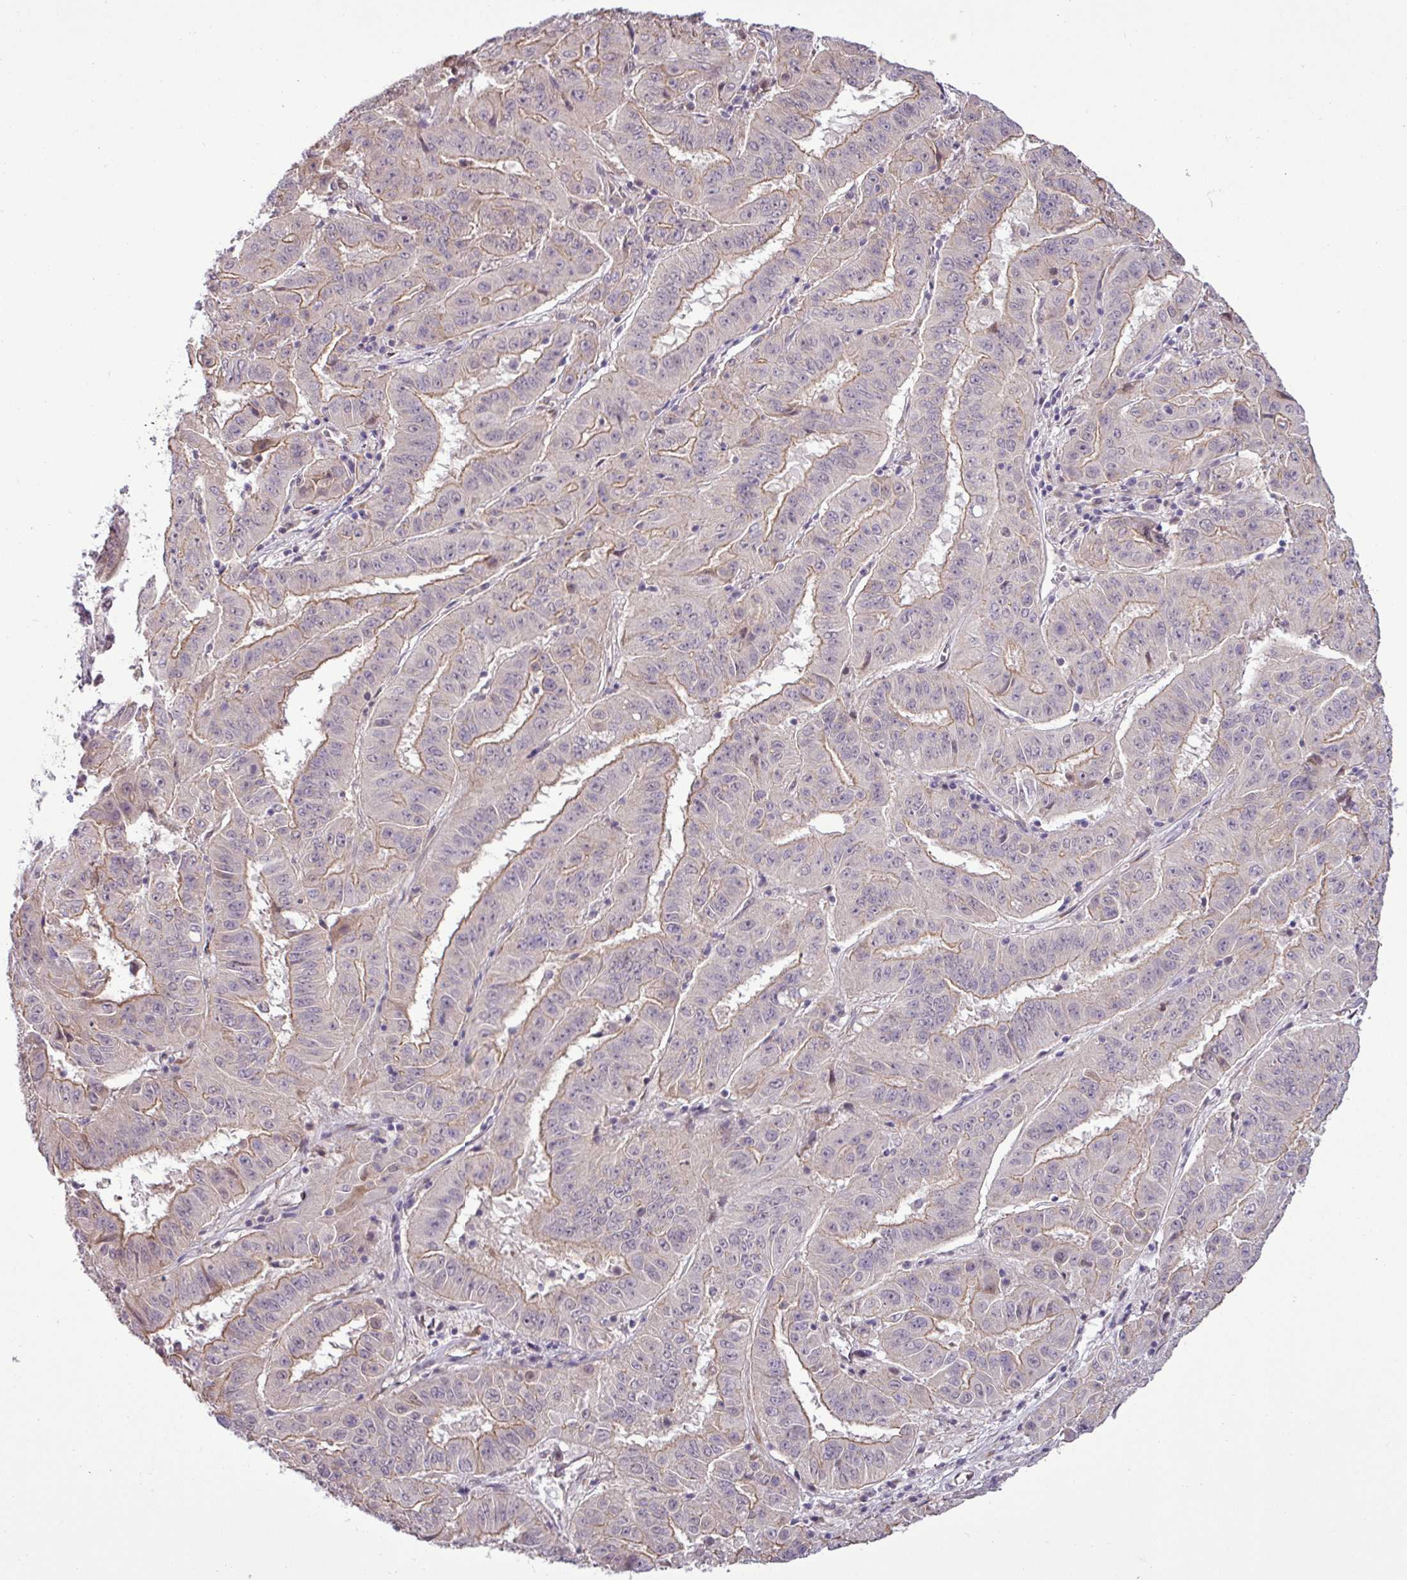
{"staining": {"intensity": "weak", "quantity": "25%-75%", "location": "cytoplasmic/membranous"}, "tissue": "pancreatic cancer", "cell_type": "Tumor cells", "image_type": "cancer", "snomed": [{"axis": "morphology", "description": "Adenocarcinoma, NOS"}, {"axis": "topography", "description": "Pancreas"}], "caption": "Immunohistochemical staining of pancreatic cancer (adenocarcinoma) demonstrates weak cytoplasmic/membranous protein expression in approximately 25%-75% of tumor cells.", "gene": "GPT2", "patient": {"sex": "male", "age": 63}}